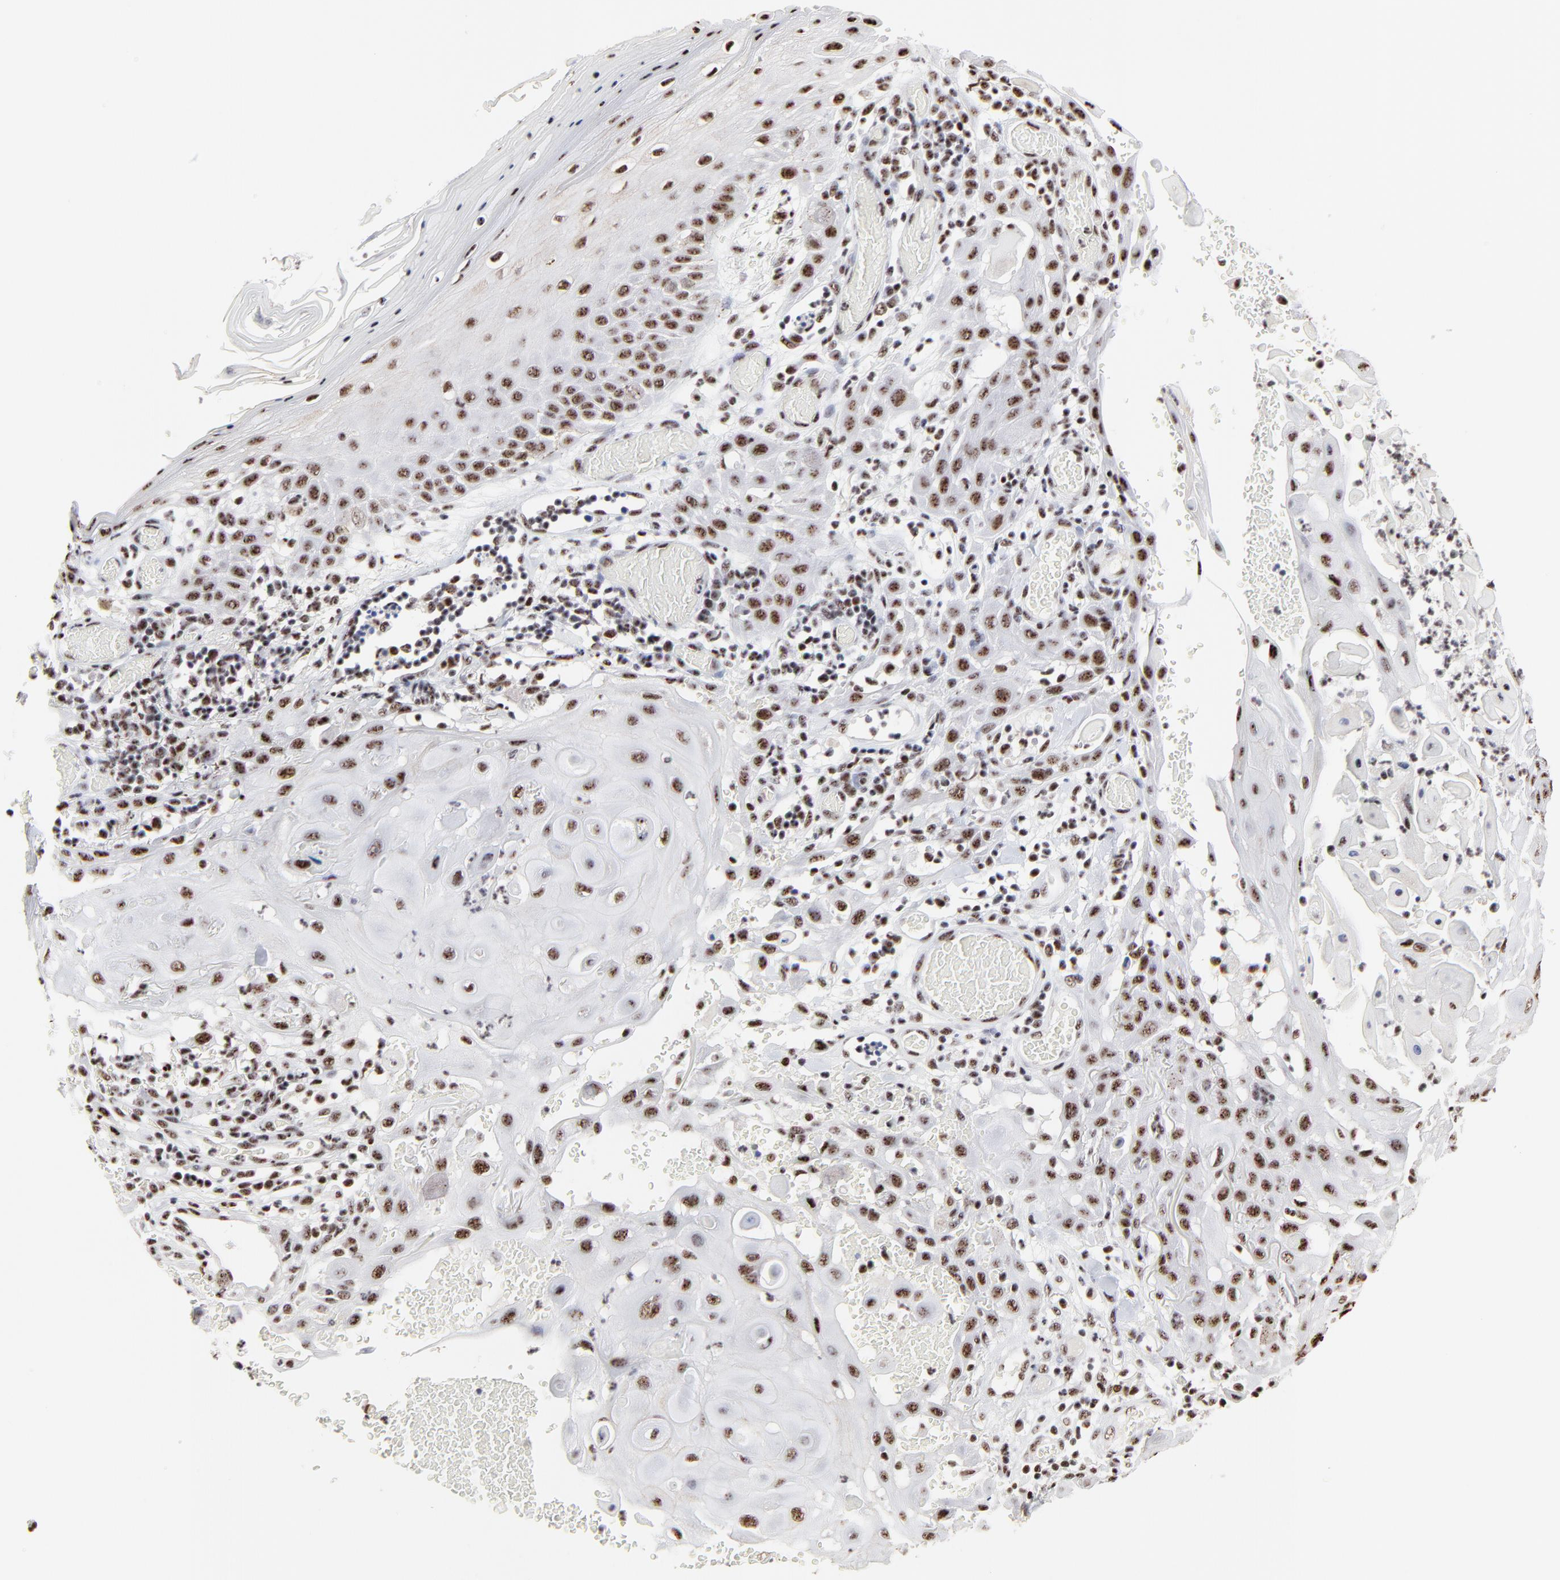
{"staining": {"intensity": "moderate", "quantity": ">75%", "location": "nuclear"}, "tissue": "skin cancer", "cell_type": "Tumor cells", "image_type": "cancer", "snomed": [{"axis": "morphology", "description": "Squamous cell carcinoma, NOS"}, {"axis": "topography", "description": "Skin"}], "caption": "Immunohistochemical staining of skin cancer displays medium levels of moderate nuclear expression in approximately >75% of tumor cells. (DAB (3,3'-diaminobenzidine) IHC, brown staining for protein, blue staining for nuclei).", "gene": "MBD4", "patient": {"sex": "male", "age": 24}}